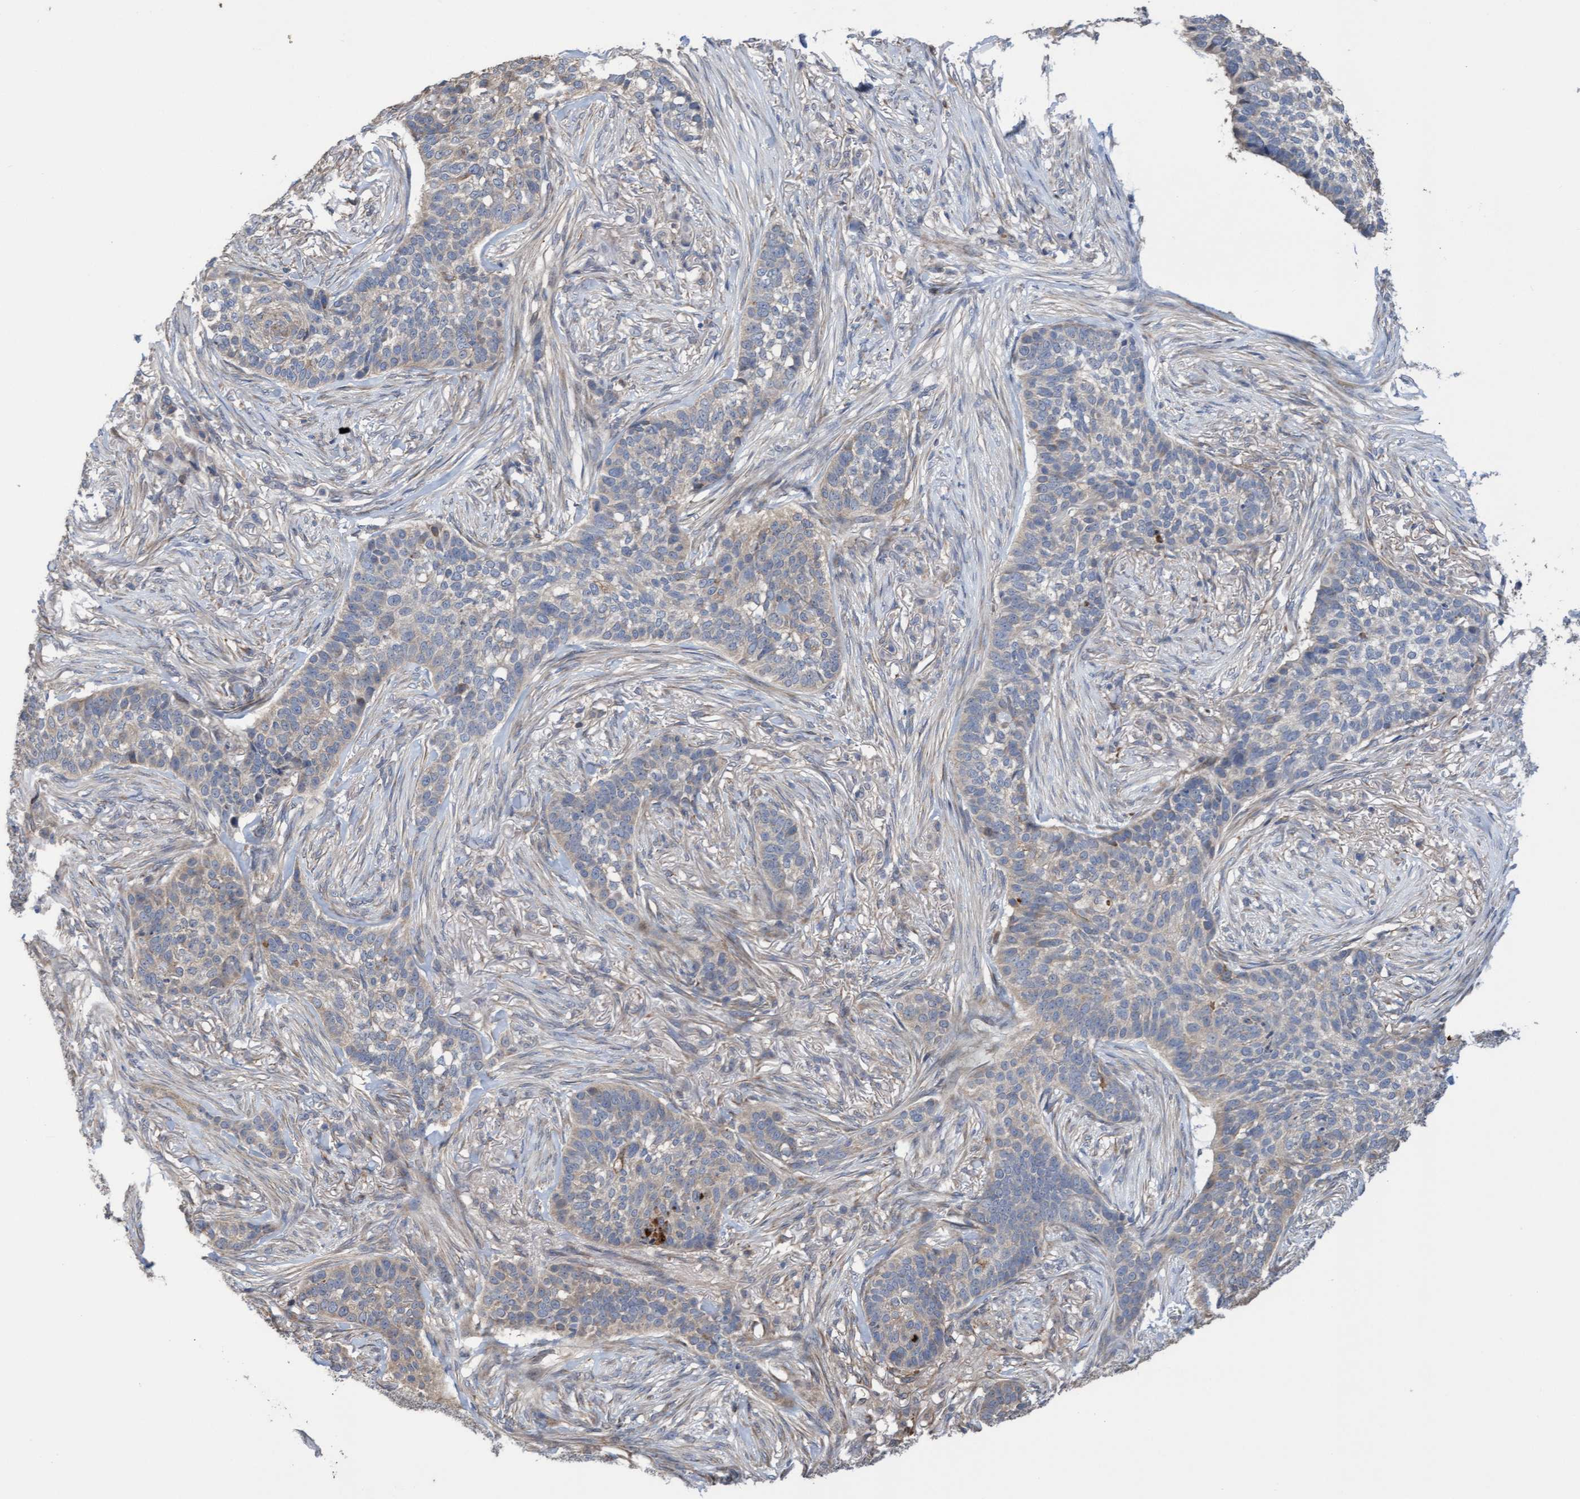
{"staining": {"intensity": "weak", "quantity": "<25%", "location": "cytoplasmic/membranous"}, "tissue": "skin cancer", "cell_type": "Tumor cells", "image_type": "cancer", "snomed": [{"axis": "morphology", "description": "Basal cell carcinoma"}, {"axis": "topography", "description": "Skin"}], "caption": "This is a photomicrograph of immunohistochemistry (IHC) staining of skin basal cell carcinoma, which shows no staining in tumor cells. (Stains: DAB immunohistochemistry with hematoxylin counter stain, Microscopy: brightfield microscopy at high magnification).", "gene": "ITFG1", "patient": {"sex": "male", "age": 85}}